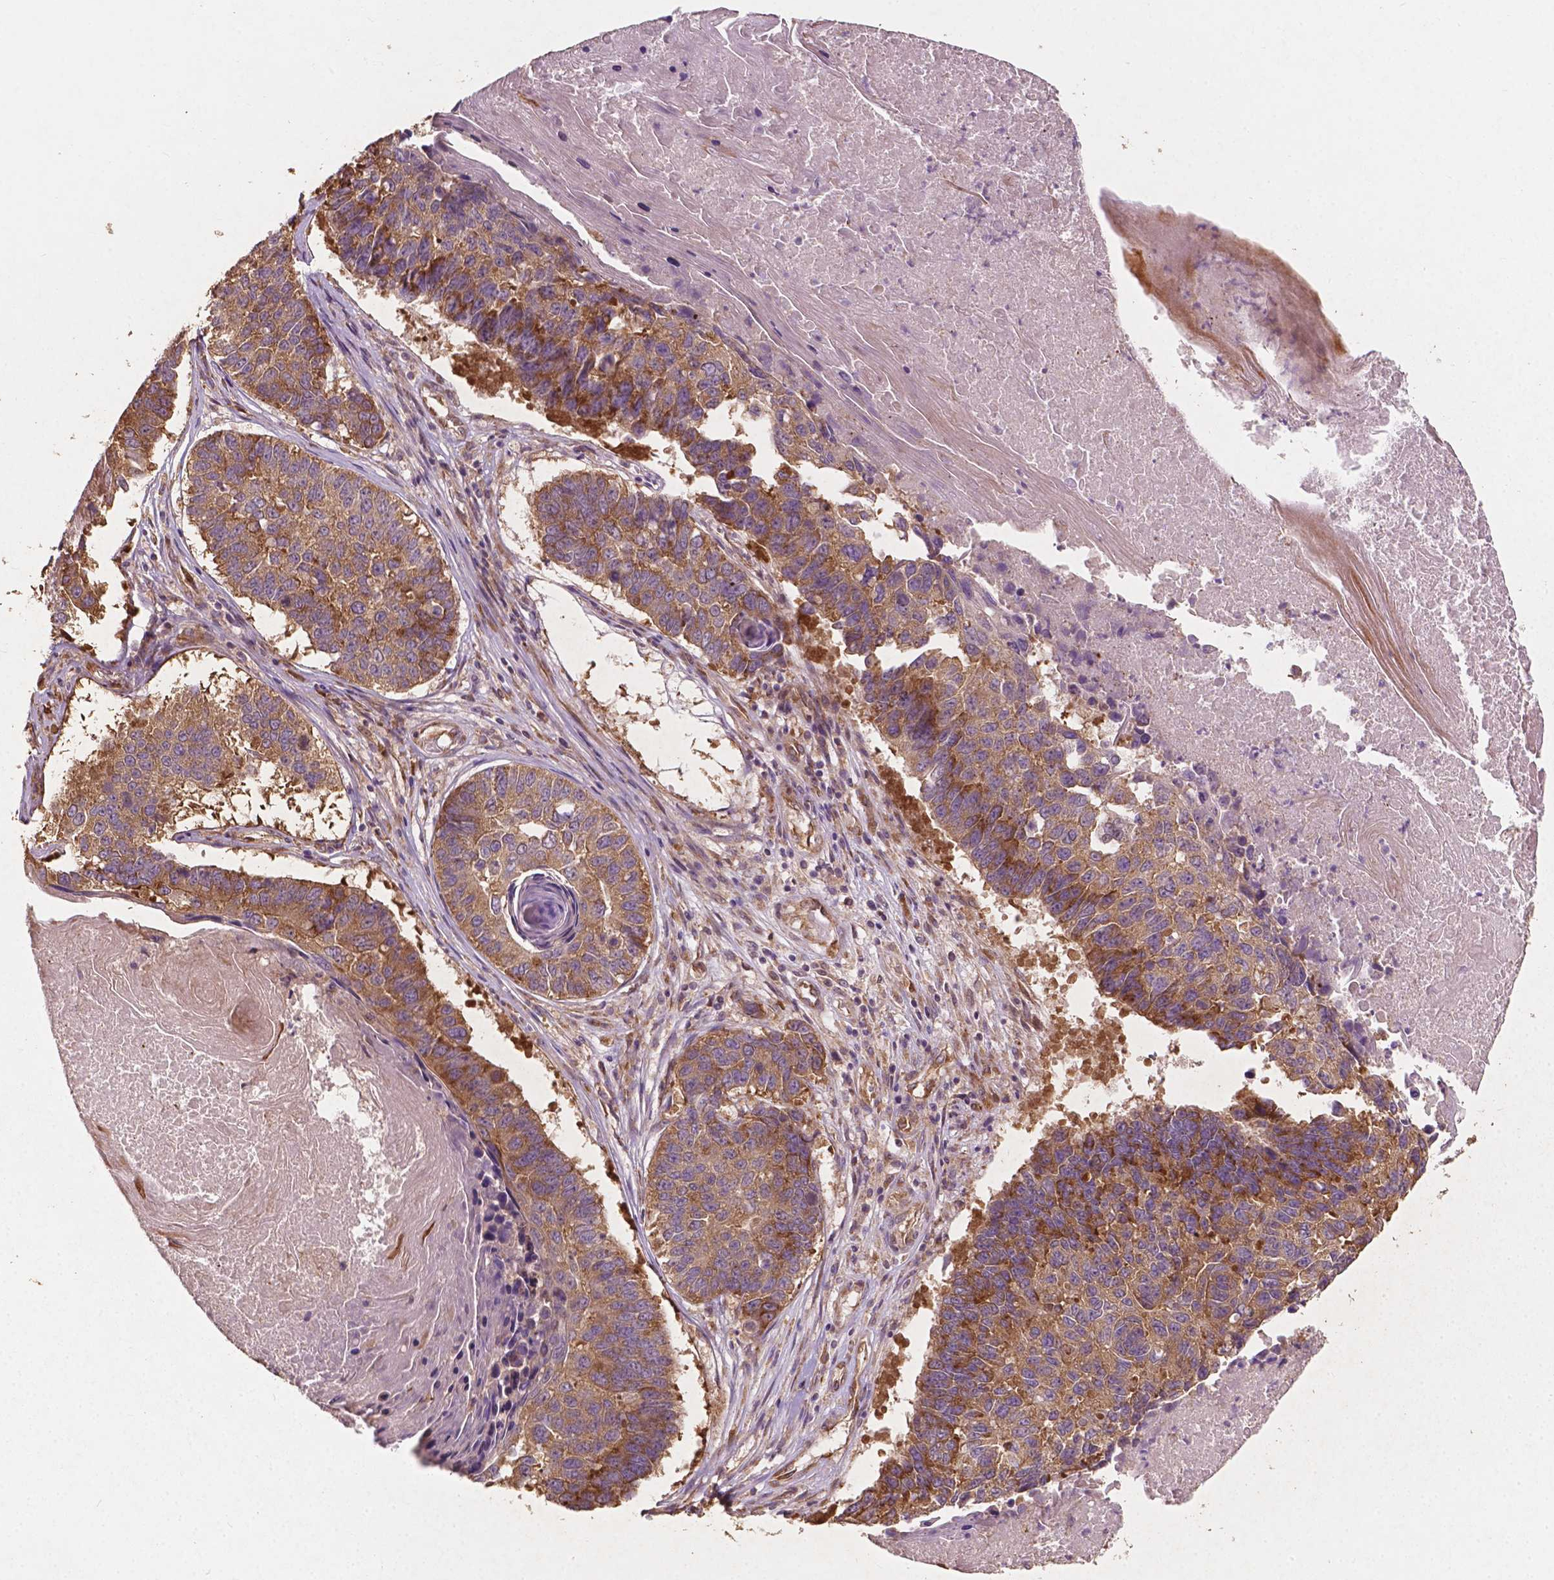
{"staining": {"intensity": "moderate", "quantity": ">75%", "location": "cytoplasmic/membranous"}, "tissue": "lung cancer", "cell_type": "Tumor cells", "image_type": "cancer", "snomed": [{"axis": "morphology", "description": "Squamous cell carcinoma, NOS"}, {"axis": "topography", "description": "Lung"}], "caption": "A brown stain highlights moderate cytoplasmic/membranous expression of a protein in human lung cancer tumor cells. (IHC, brightfield microscopy, high magnification).", "gene": "G3BP1", "patient": {"sex": "male", "age": 73}}